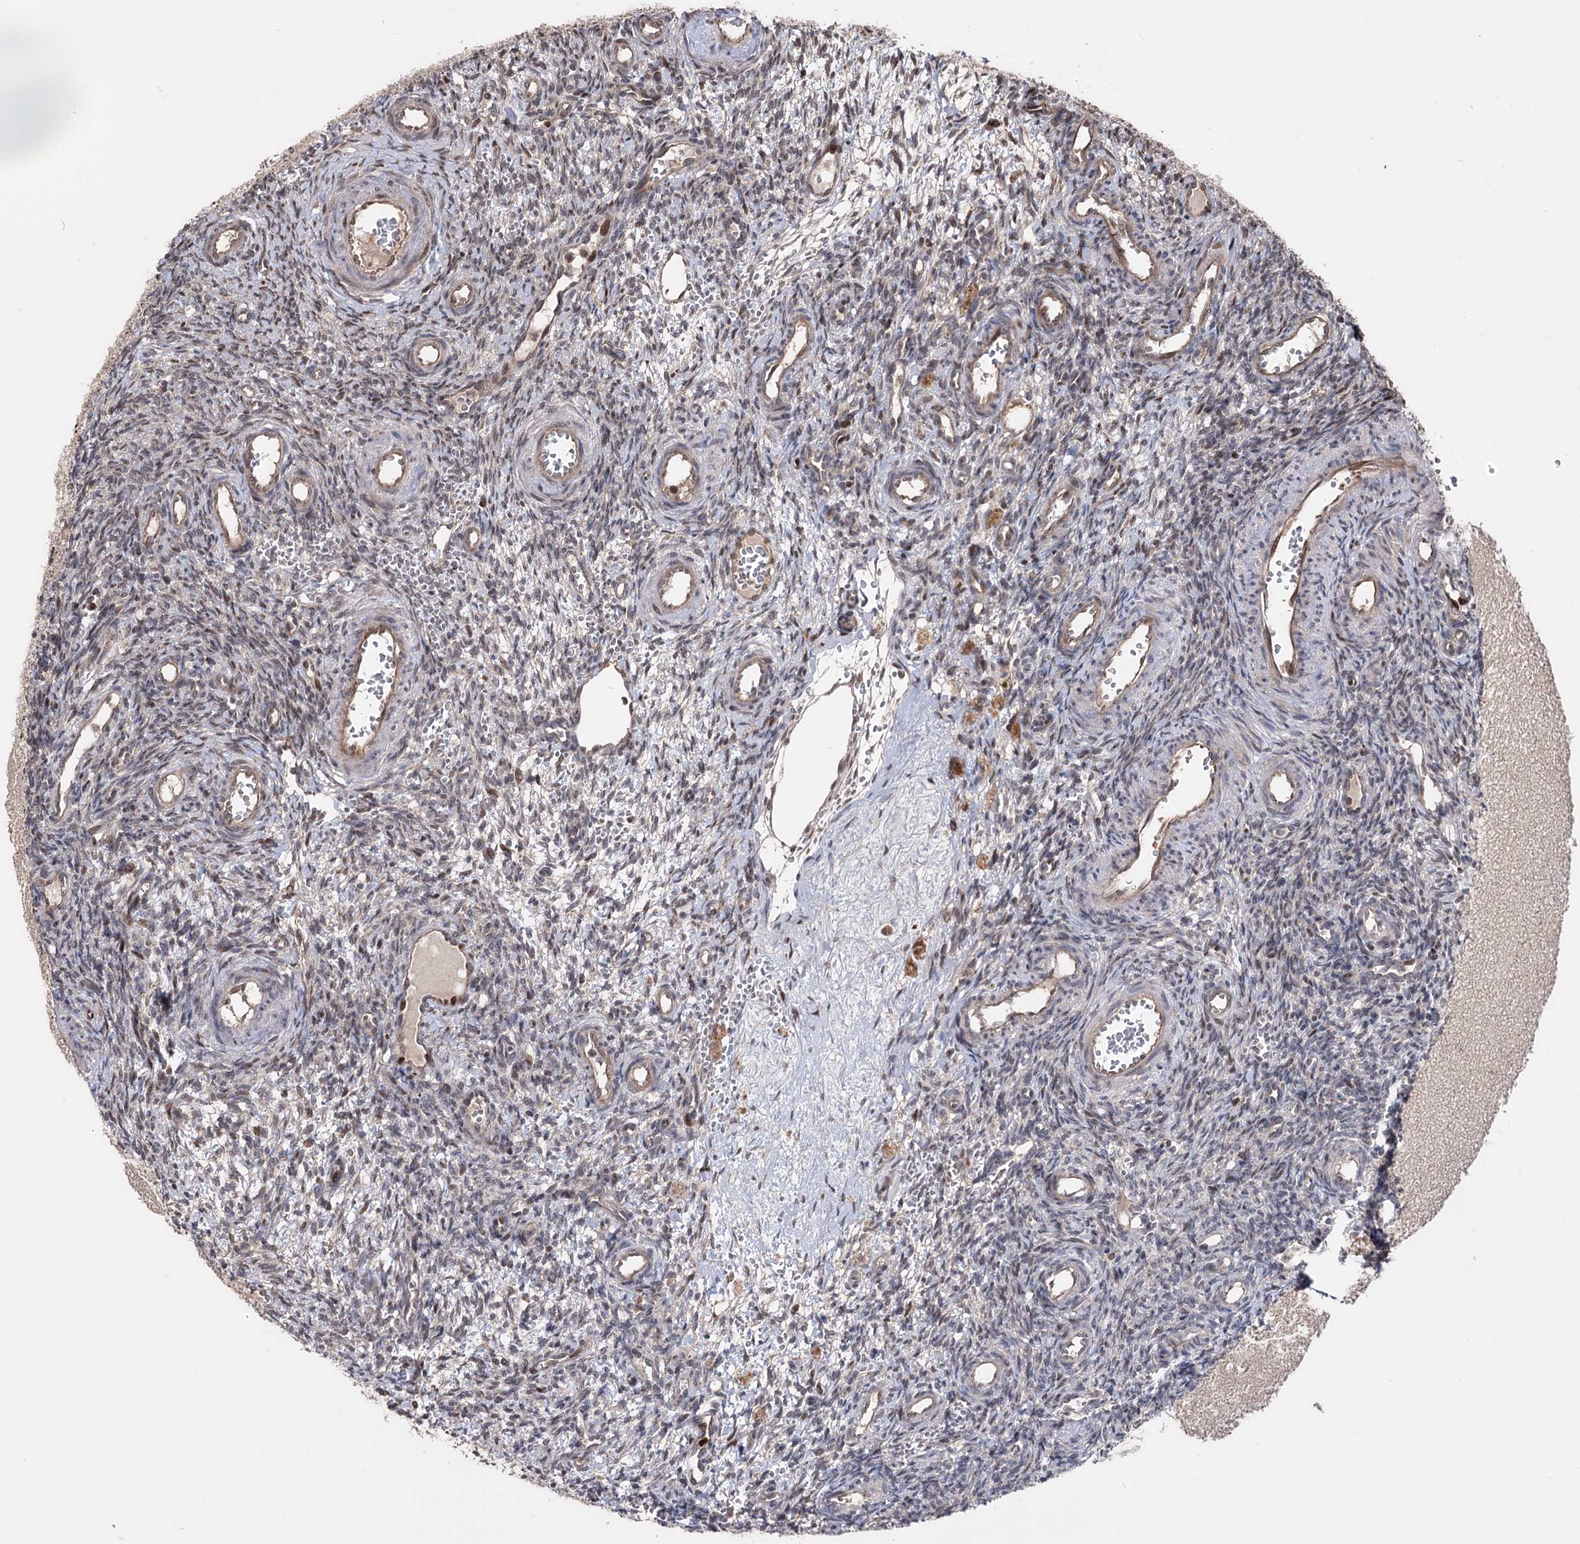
{"staining": {"intensity": "negative", "quantity": "none", "location": "none"}, "tissue": "ovary", "cell_type": "Ovarian stroma cells", "image_type": "normal", "snomed": [{"axis": "morphology", "description": "Normal tissue, NOS"}, {"axis": "topography", "description": "Ovary"}], "caption": "A micrograph of human ovary is negative for staining in ovarian stroma cells. (Brightfield microscopy of DAB (3,3'-diaminobenzidine) immunohistochemistry at high magnification).", "gene": "CPNE8", "patient": {"sex": "female", "age": 39}}